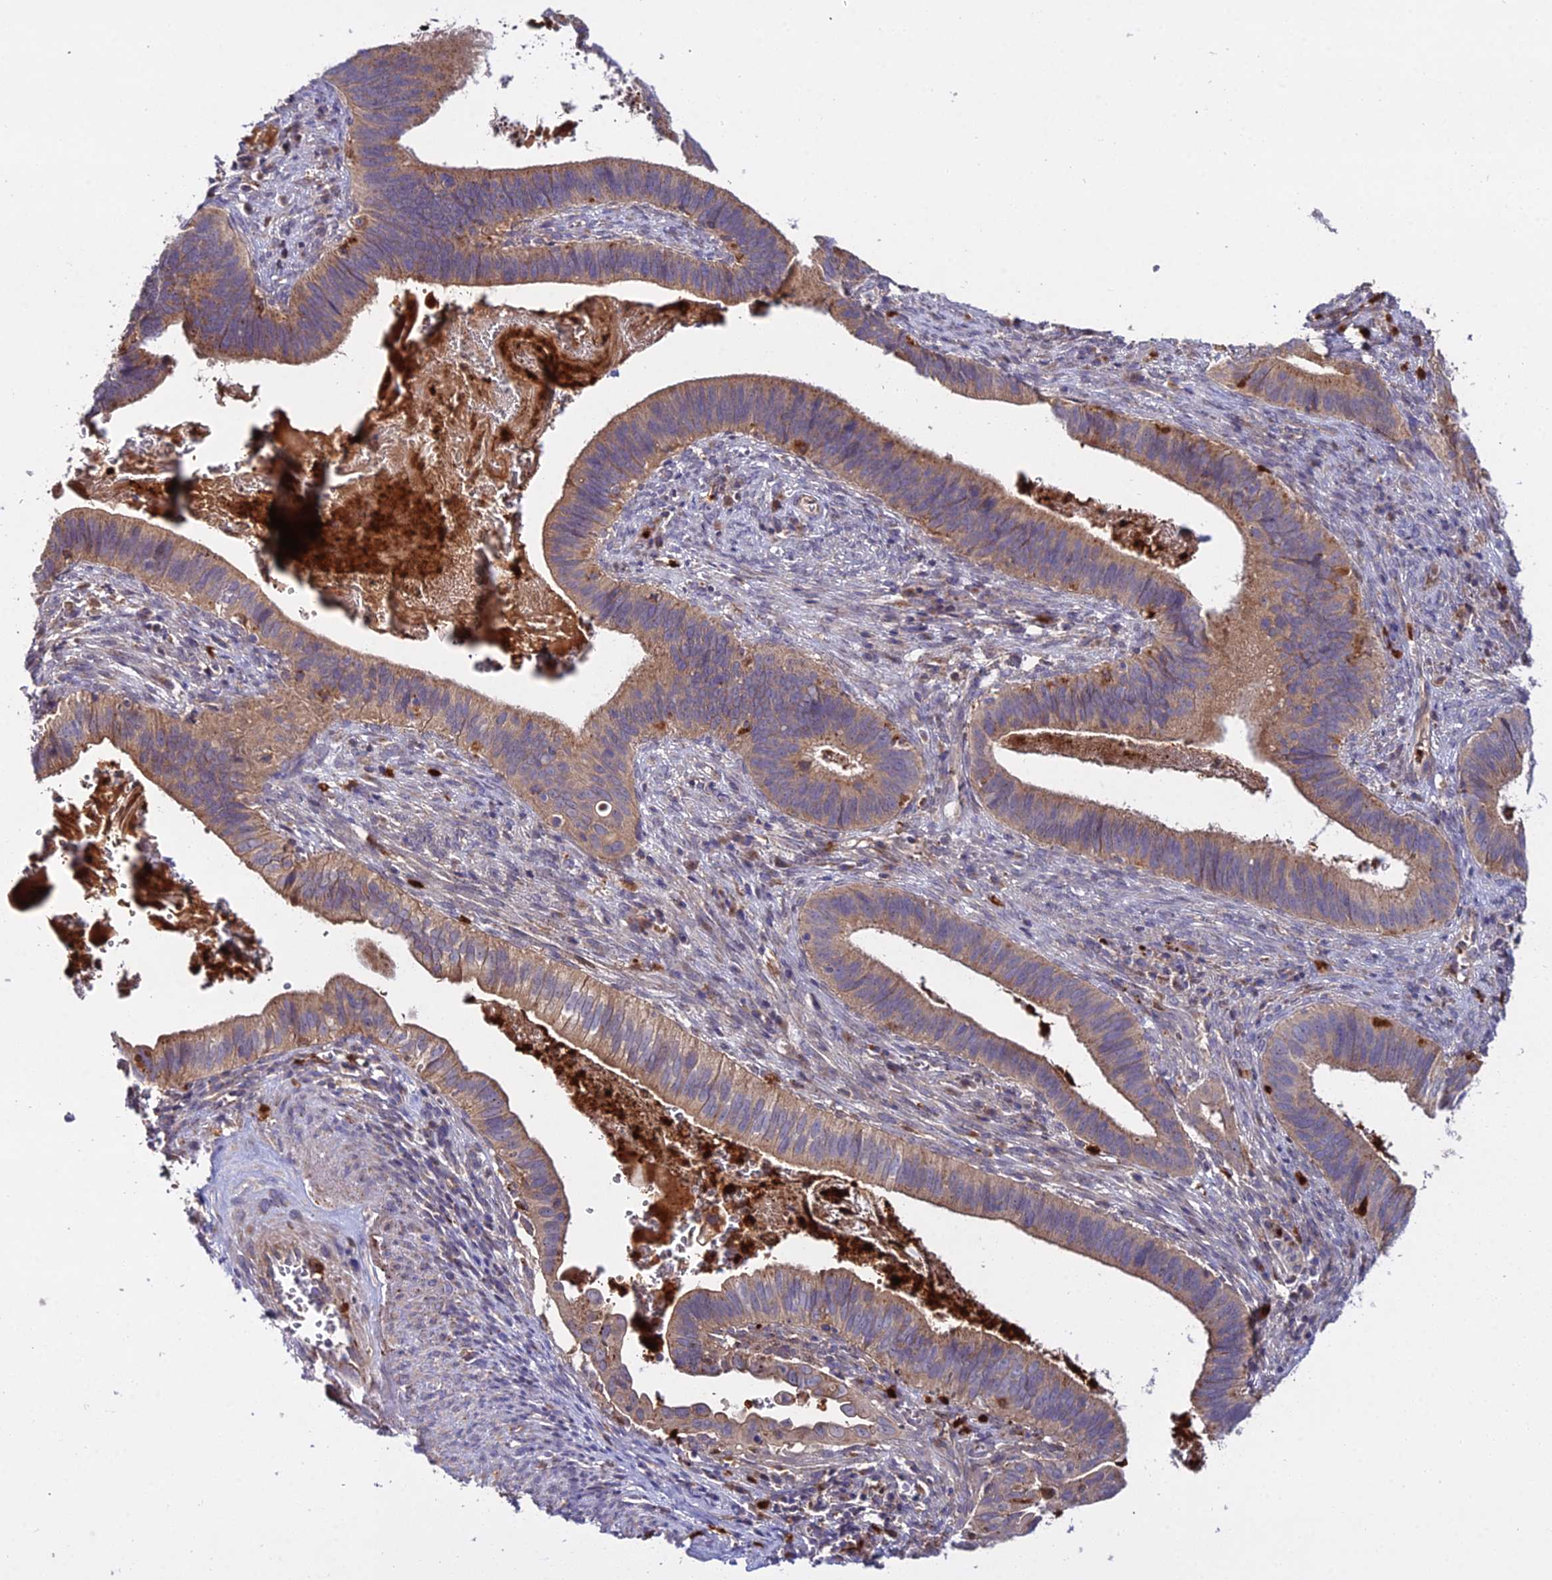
{"staining": {"intensity": "weak", "quantity": ">75%", "location": "cytoplasmic/membranous"}, "tissue": "cervical cancer", "cell_type": "Tumor cells", "image_type": "cancer", "snomed": [{"axis": "morphology", "description": "Adenocarcinoma, NOS"}, {"axis": "topography", "description": "Cervix"}], "caption": "Human adenocarcinoma (cervical) stained with a brown dye shows weak cytoplasmic/membranous positive positivity in approximately >75% of tumor cells.", "gene": "EID2", "patient": {"sex": "female", "age": 42}}